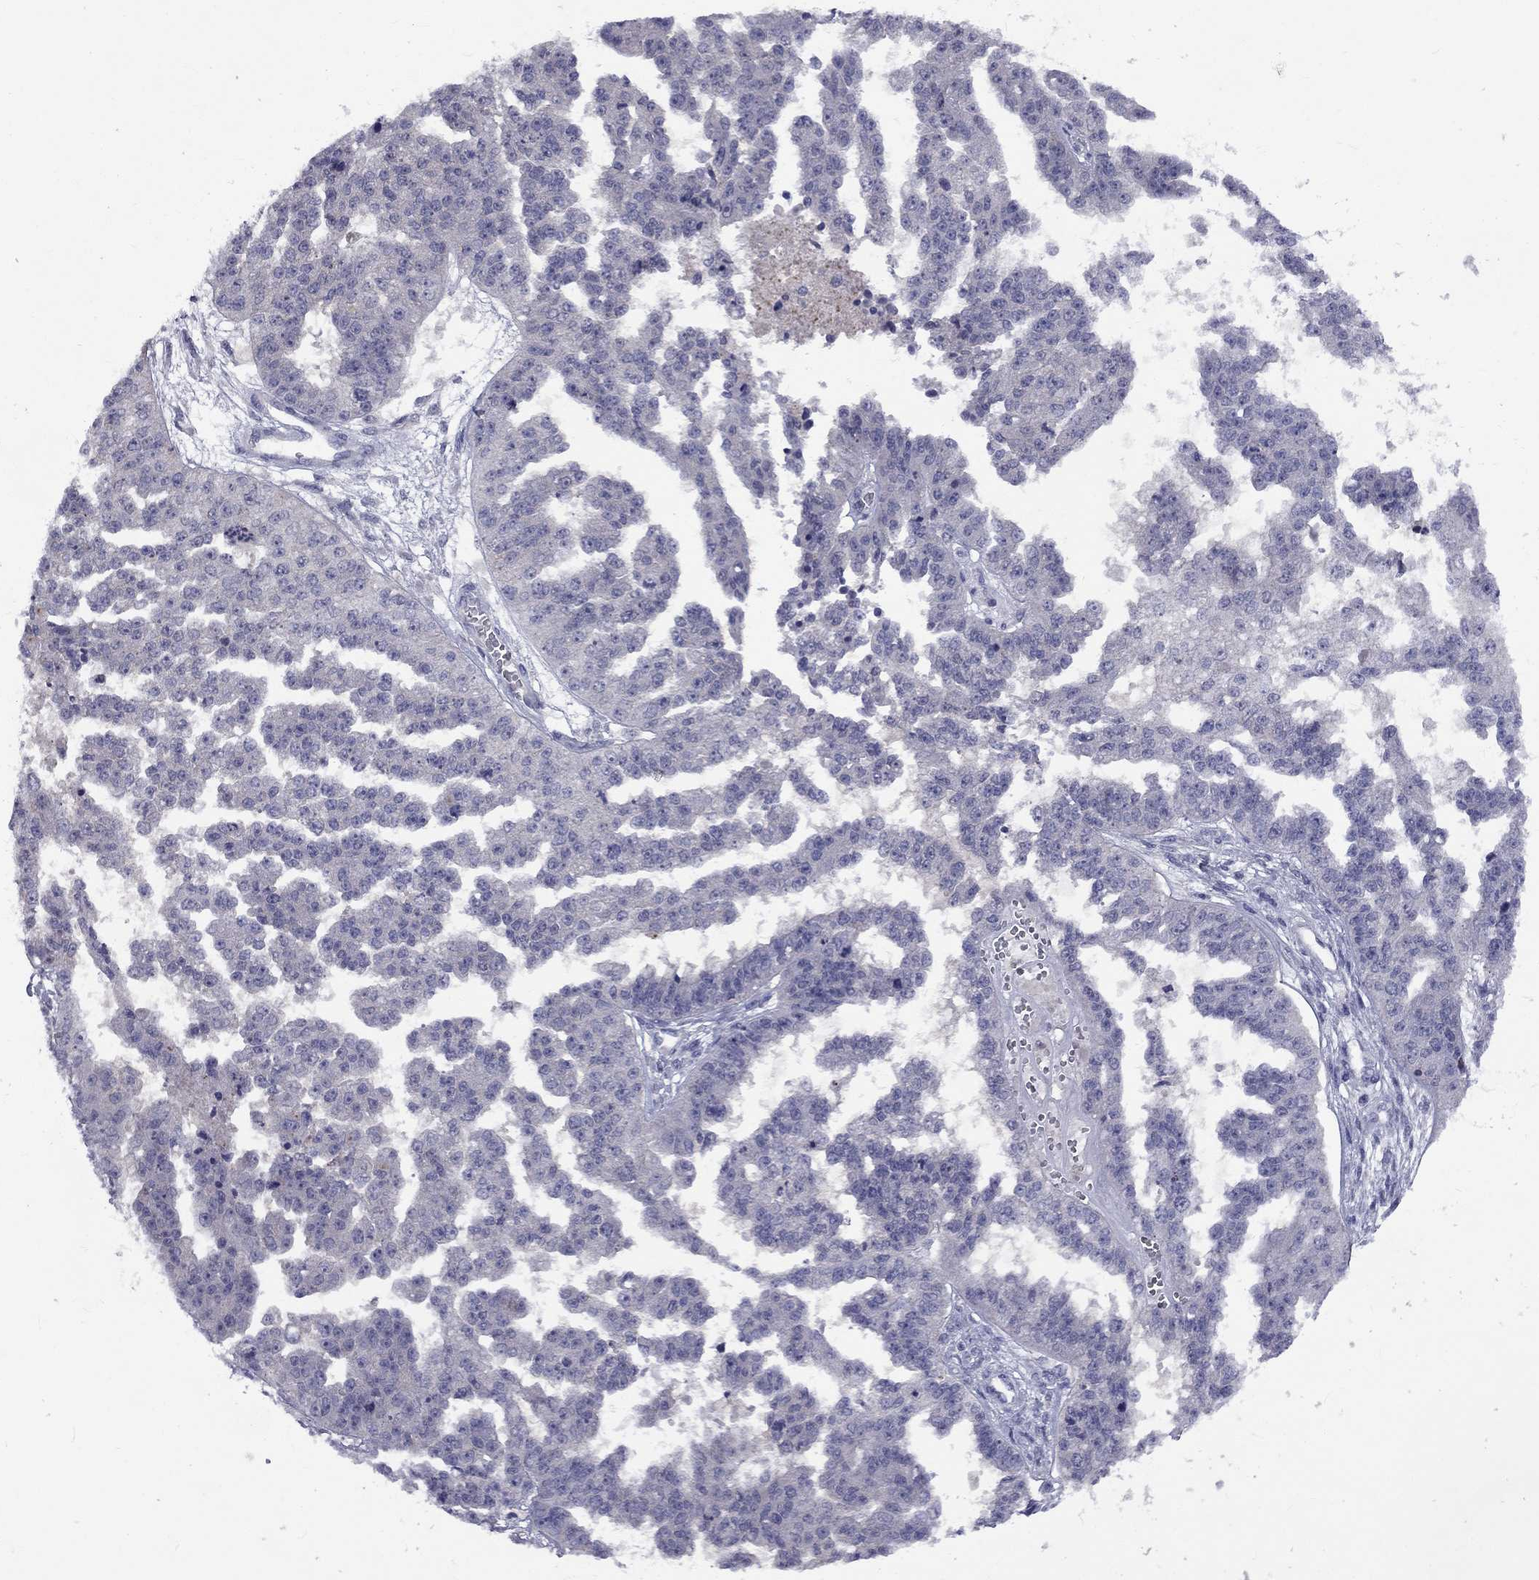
{"staining": {"intensity": "negative", "quantity": "none", "location": "none"}, "tissue": "ovarian cancer", "cell_type": "Tumor cells", "image_type": "cancer", "snomed": [{"axis": "morphology", "description": "Cystadenocarcinoma, serous, NOS"}, {"axis": "topography", "description": "Ovary"}], "caption": "The IHC photomicrograph has no significant positivity in tumor cells of ovarian cancer (serous cystadenocarcinoma) tissue.", "gene": "SNTA1", "patient": {"sex": "female", "age": 58}}